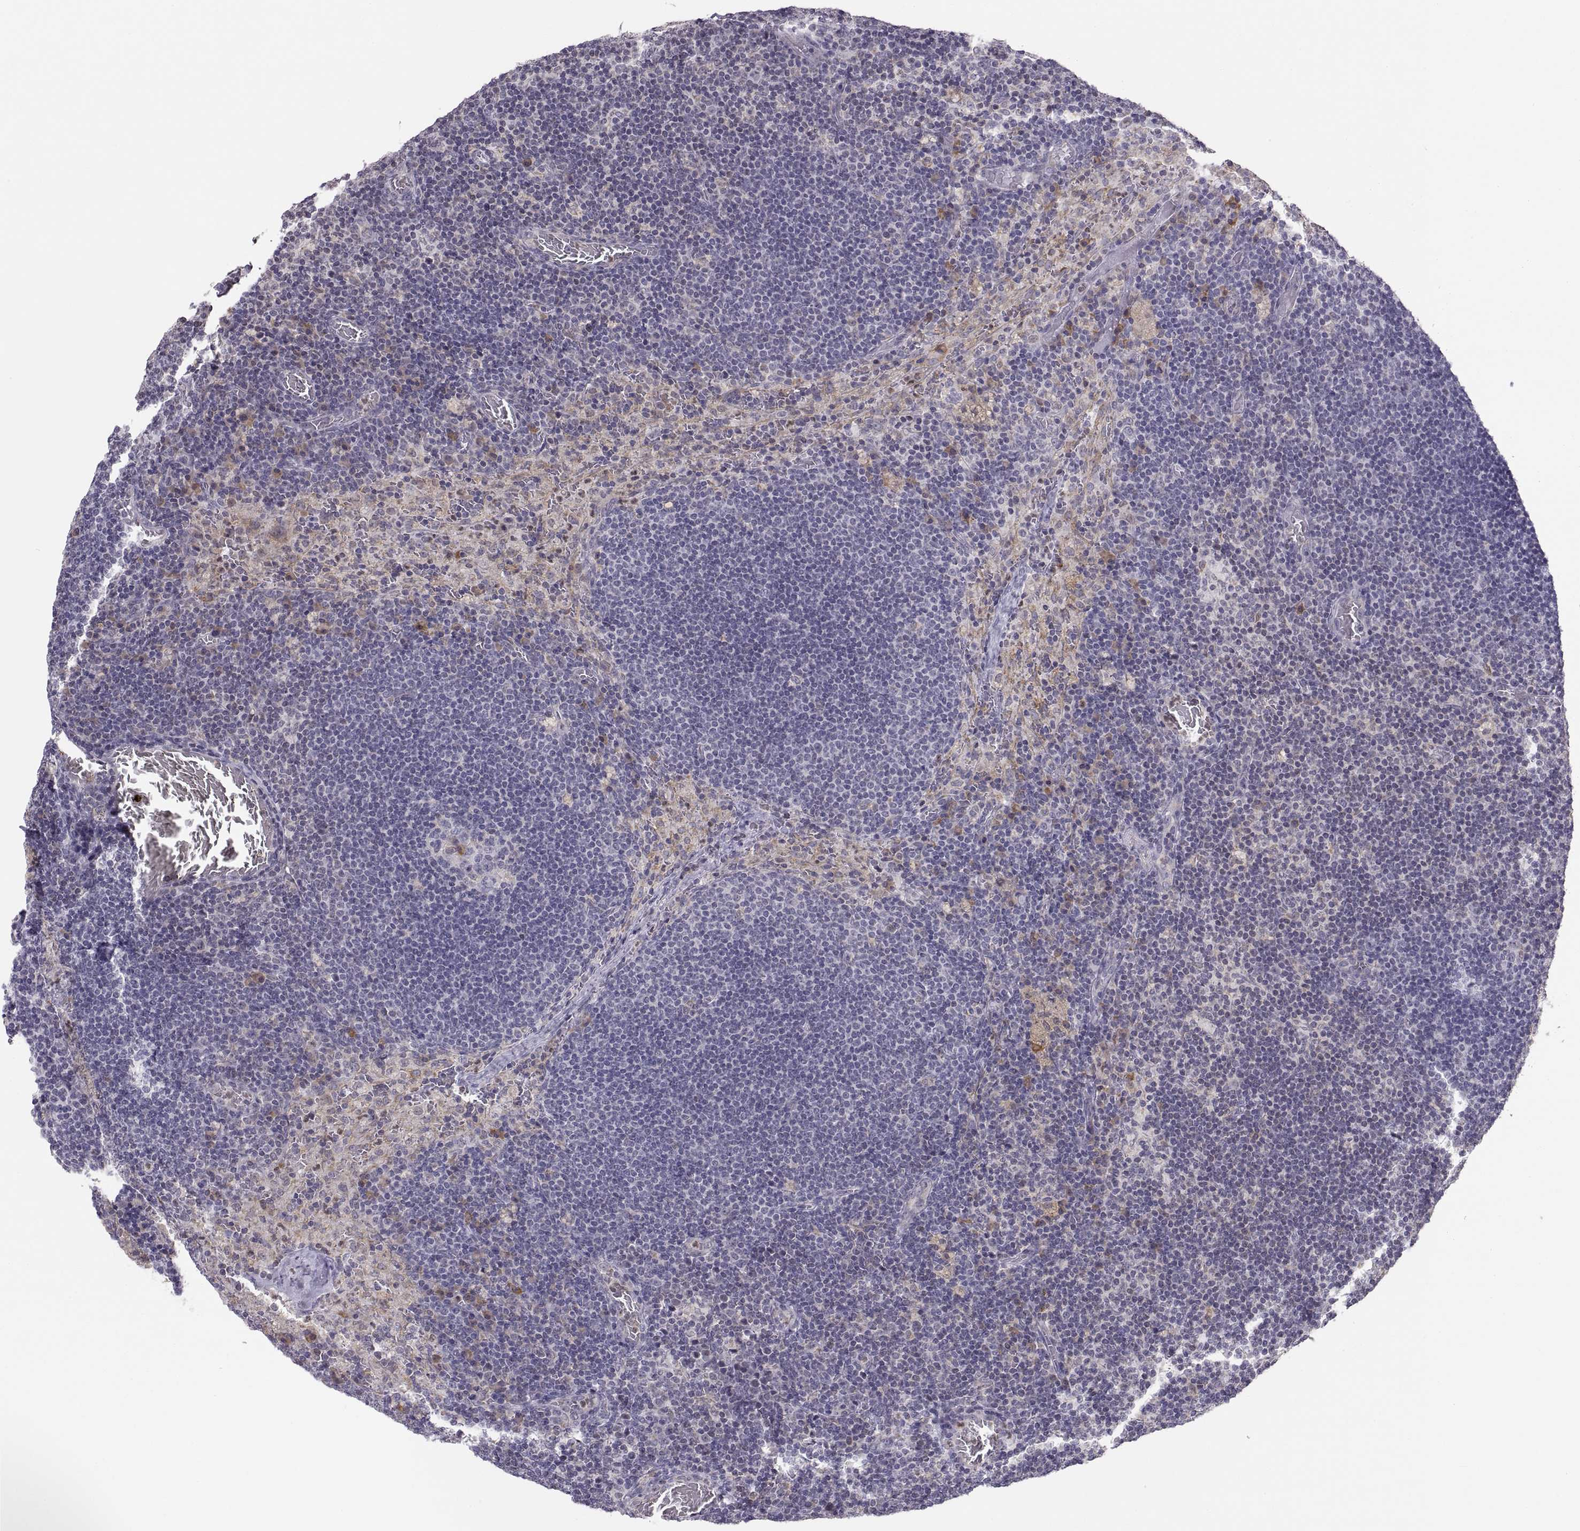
{"staining": {"intensity": "negative", "quantity": "none", "location": "none"}, "tissue": "lymph node", "cell_type": "Germinal center cells", "image_type": "normal", "snomed": [{"axis": "morphology", "description": "Normal tissue, NOS"}, {"axis": "topography", "description": "Lymph node"}], "caption": "The image reveals no significant expression in germinal center cells of lymph node.", "gene": "ERO1A", "patient": {"sex": "male", "age": 63}}